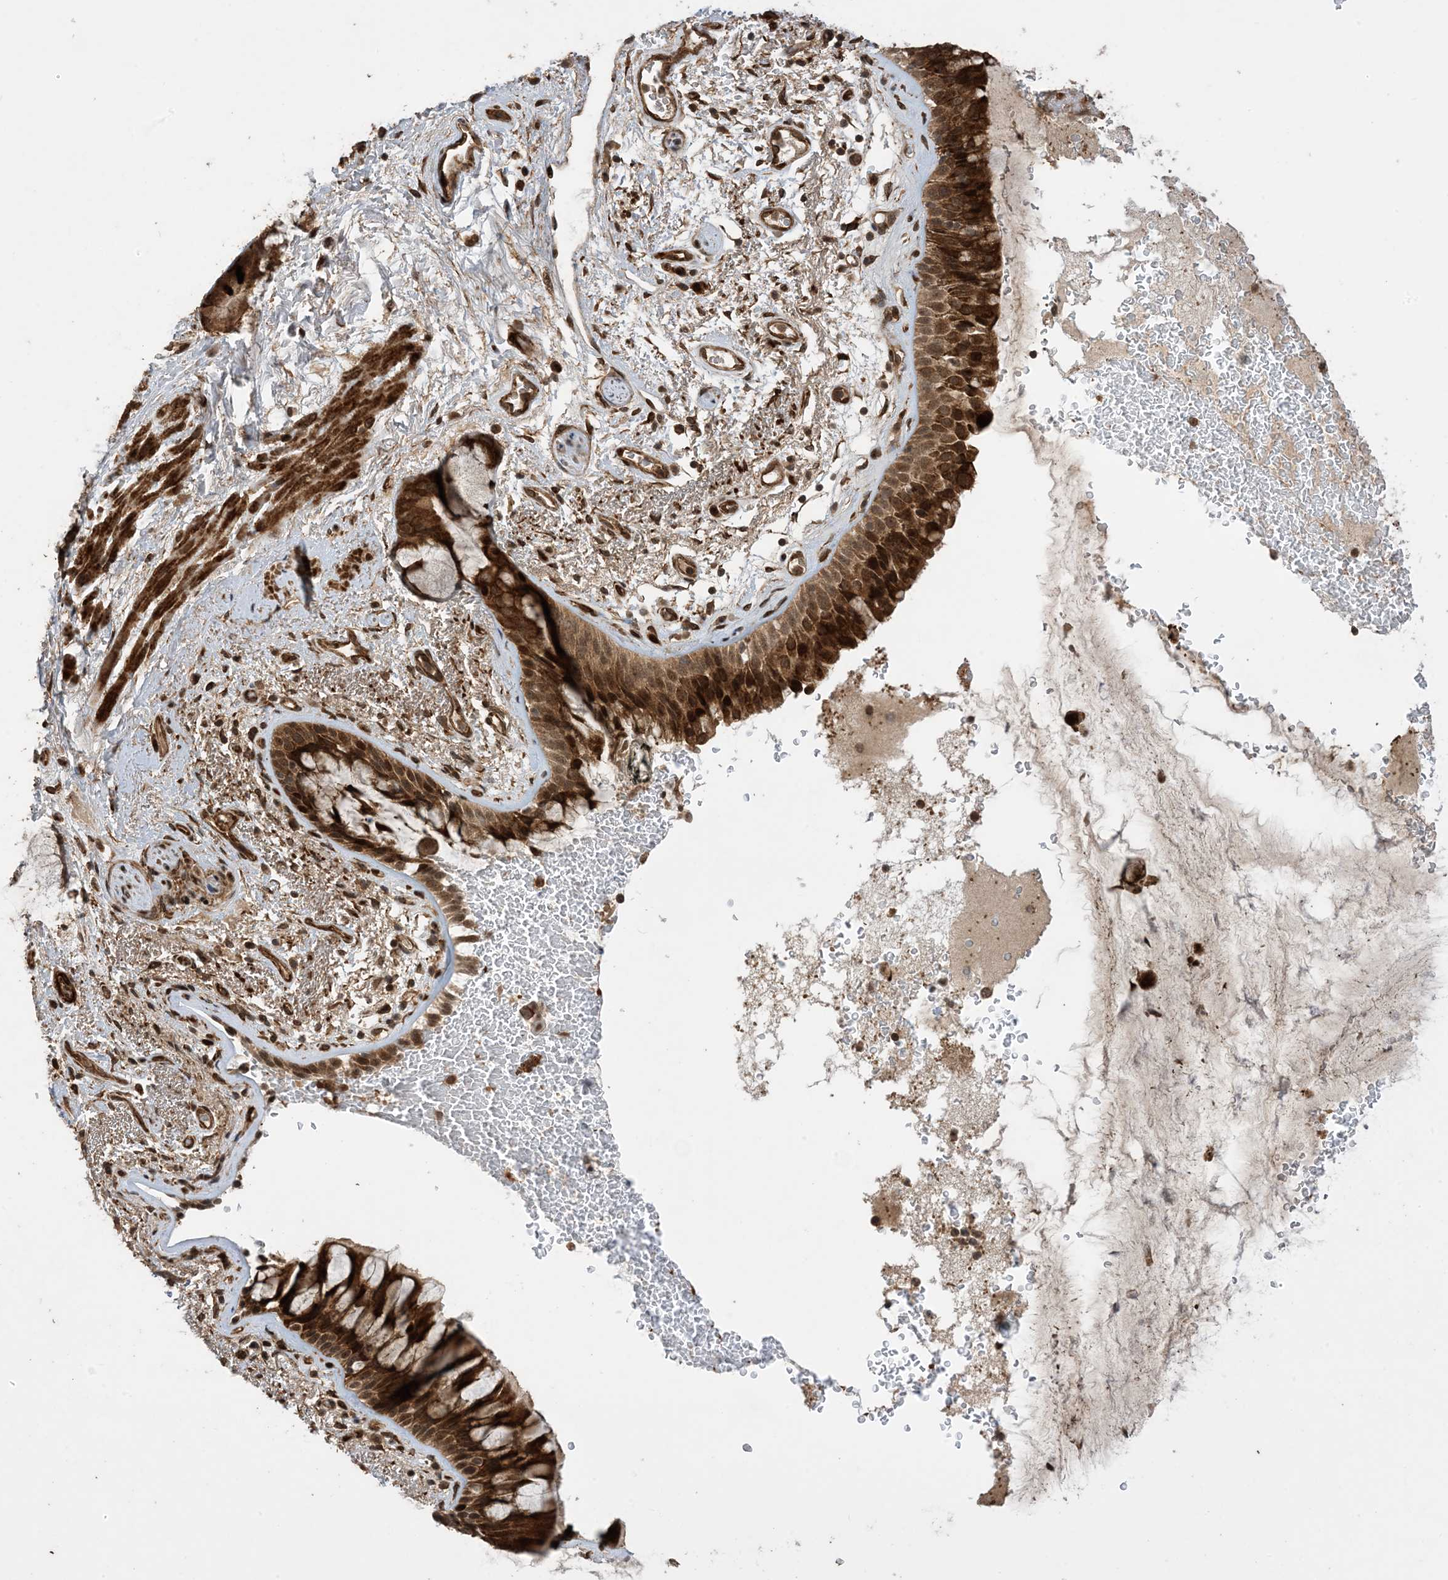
{"staining": {"intensity": "strong", "quantity": ">75%", "location": "cytoplasmic/membranous,nuclear"}, "tissue": "bronchus", "cell_type": "Respiratory epithelial cells", "image_type": "normal", "snomed": [{"axis": "morphology", "description": "Normal tissue, NOS"}, {"axis": "morphology", "description": "Squamous cell carcinoma, NOS"}, {"axis": "topography", "description": "Lymph node"}, {"axis": "topography", "description": "Bronchus"}, {"axis": "topography", "description": "Lung"}], "caption": "Immunohistochemical staining of benign bronchus displays high levels of strong cytoplasmic/membranous,nuclear expression in approximately >75% of respiratory epithelial cells.", "gene": "ZNF511", "patient": {"sex": "male", "age": 66}}